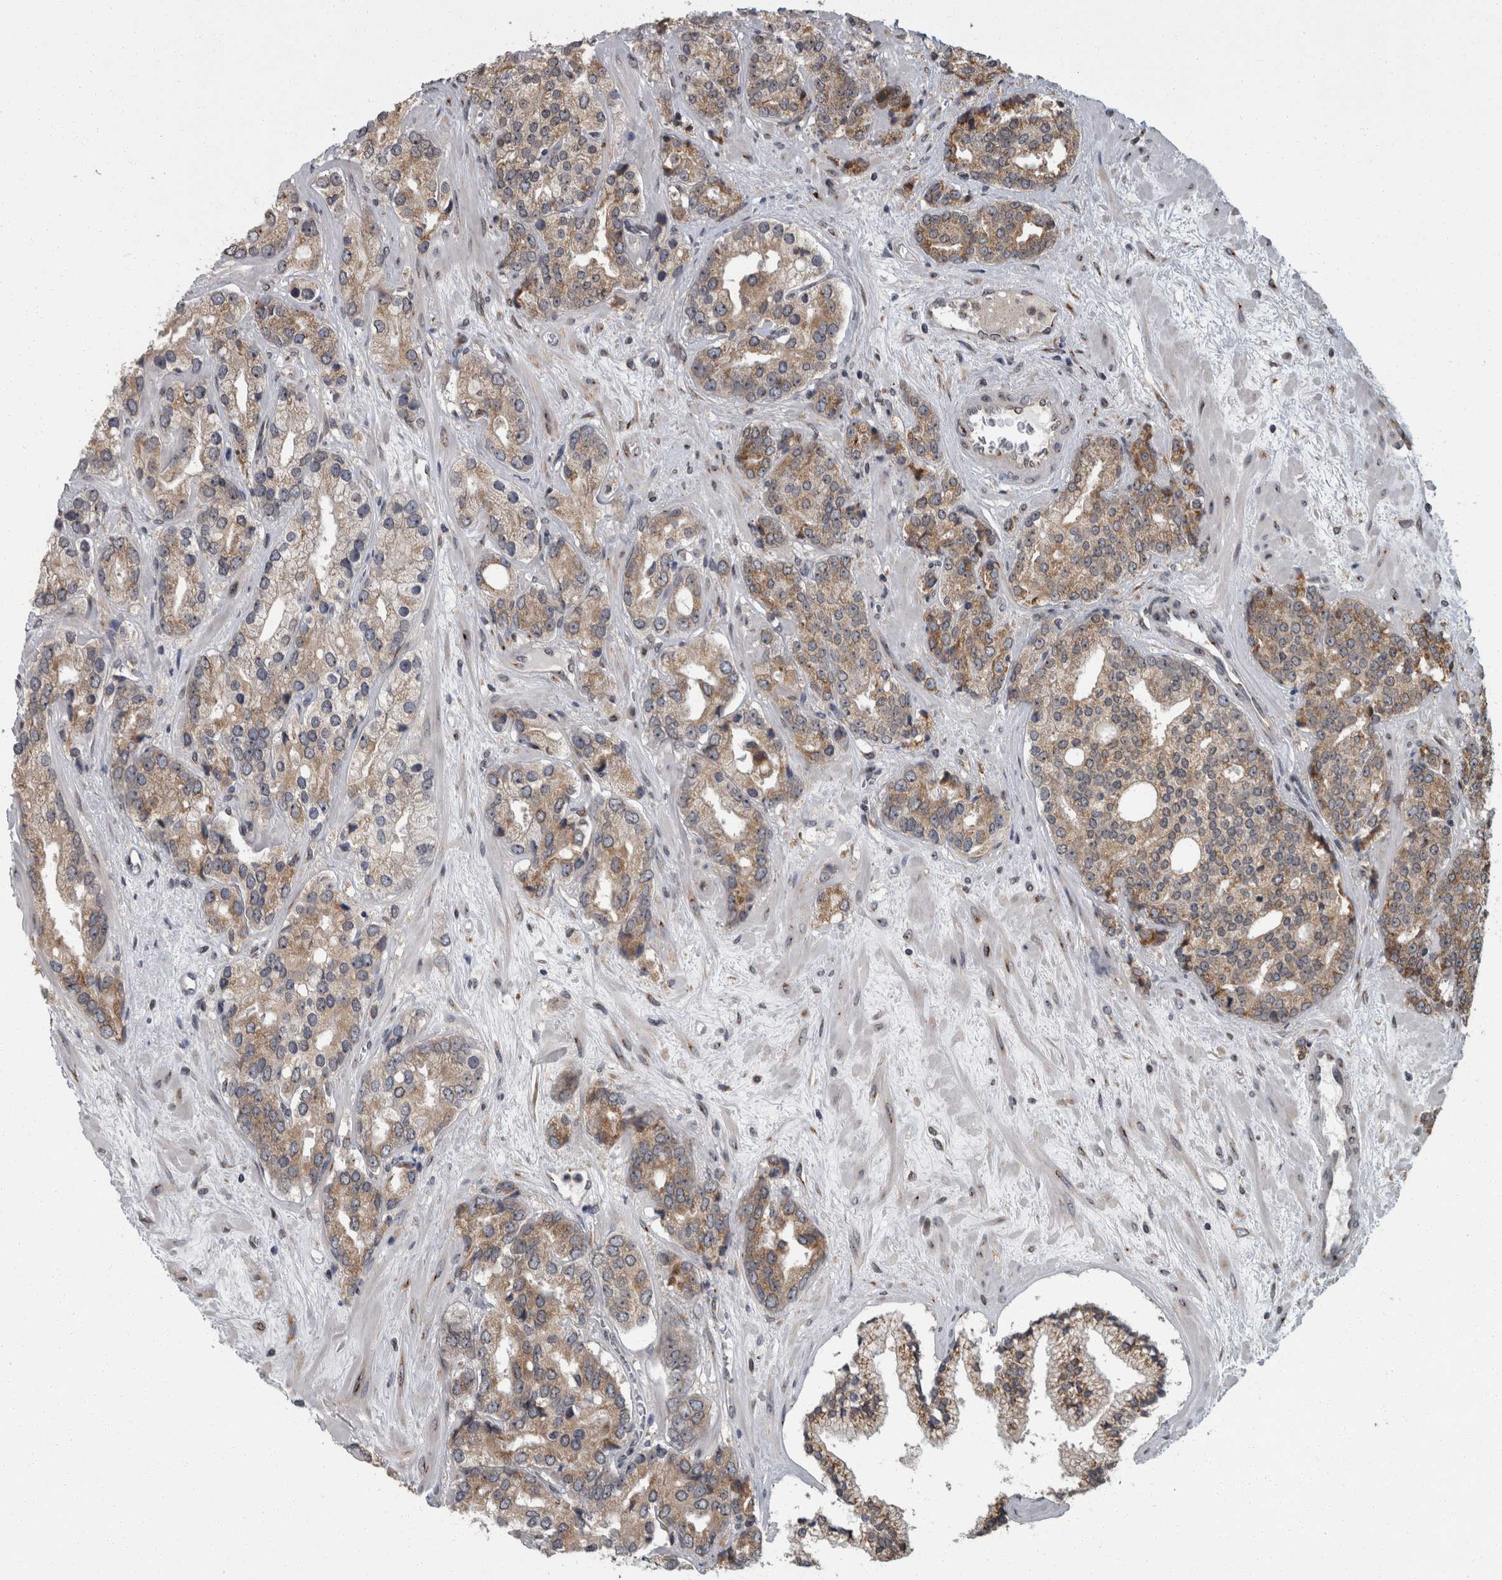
{"staining": {"intensity": "weak", "quantity": ">75%", "location": "cytoplasmic/membranous"}, "tissue": "prostate cancer", "cell_type": "Tumor cells", "image_type": "cancer", "snomed": [{"axis": "morphology", "description": "Adenocarcinoma, High grade"}, {"axis": "topography", "description": "Prostate"}], "caption": "A histopathology image of high-grade adenocarcinoma (prostate) stained for a protein shows weak cytoplasmic/membranous brown staining in tumor cells.", "gene": "LMAN2L", "patient": {"sex": "male", "age": 71}}